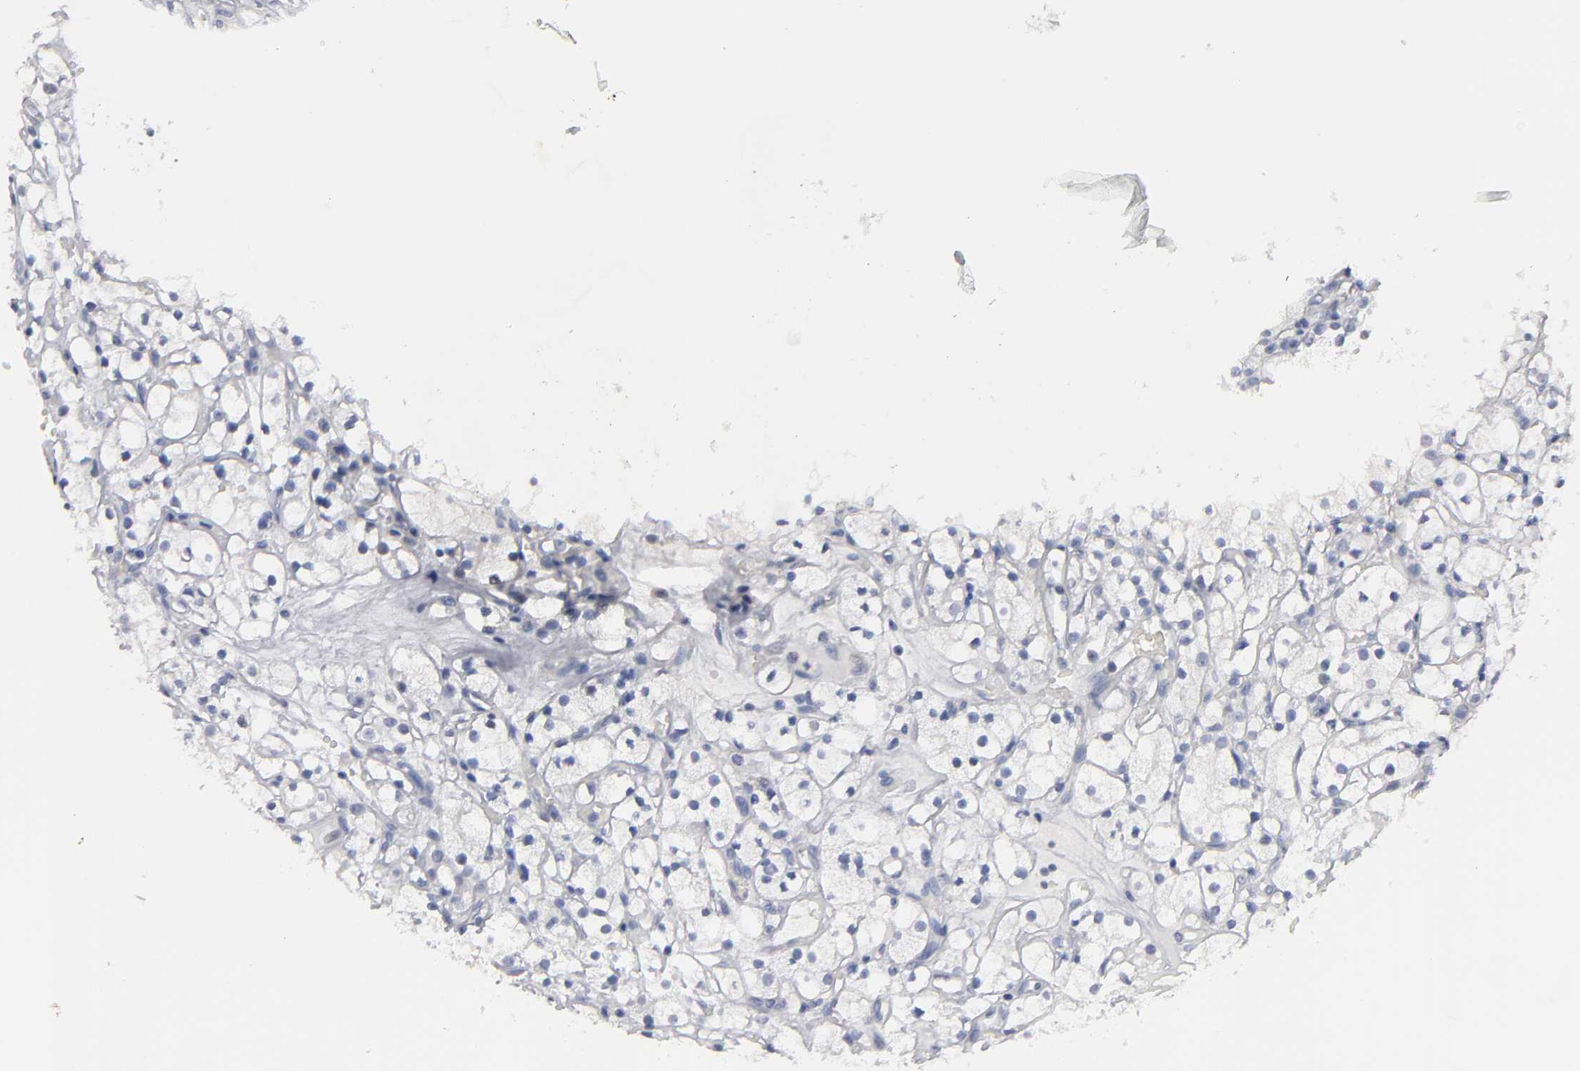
{"staining": {"intensity": "negative", "quantity": "none", "location": "none"}, "tissue": "renal cancer", "cell_type": "Tumor cells", "image_type": "cancer", "snomed": [{"axis": "morphology", "description": "Adenocarcinoma, NOS"}, {"axis": "topography", "description": "Kidney"}], "caption": "Immunohistochemical staining of renal cancer (adenocarcinoma) exhibits no significant staining in tumor cells. (Brightfield microscopy of DAB immunohistochemistry (IHC) at high magnification).", "gene": "CCDC80", "patient": {"sex": "male", "age": 61}}